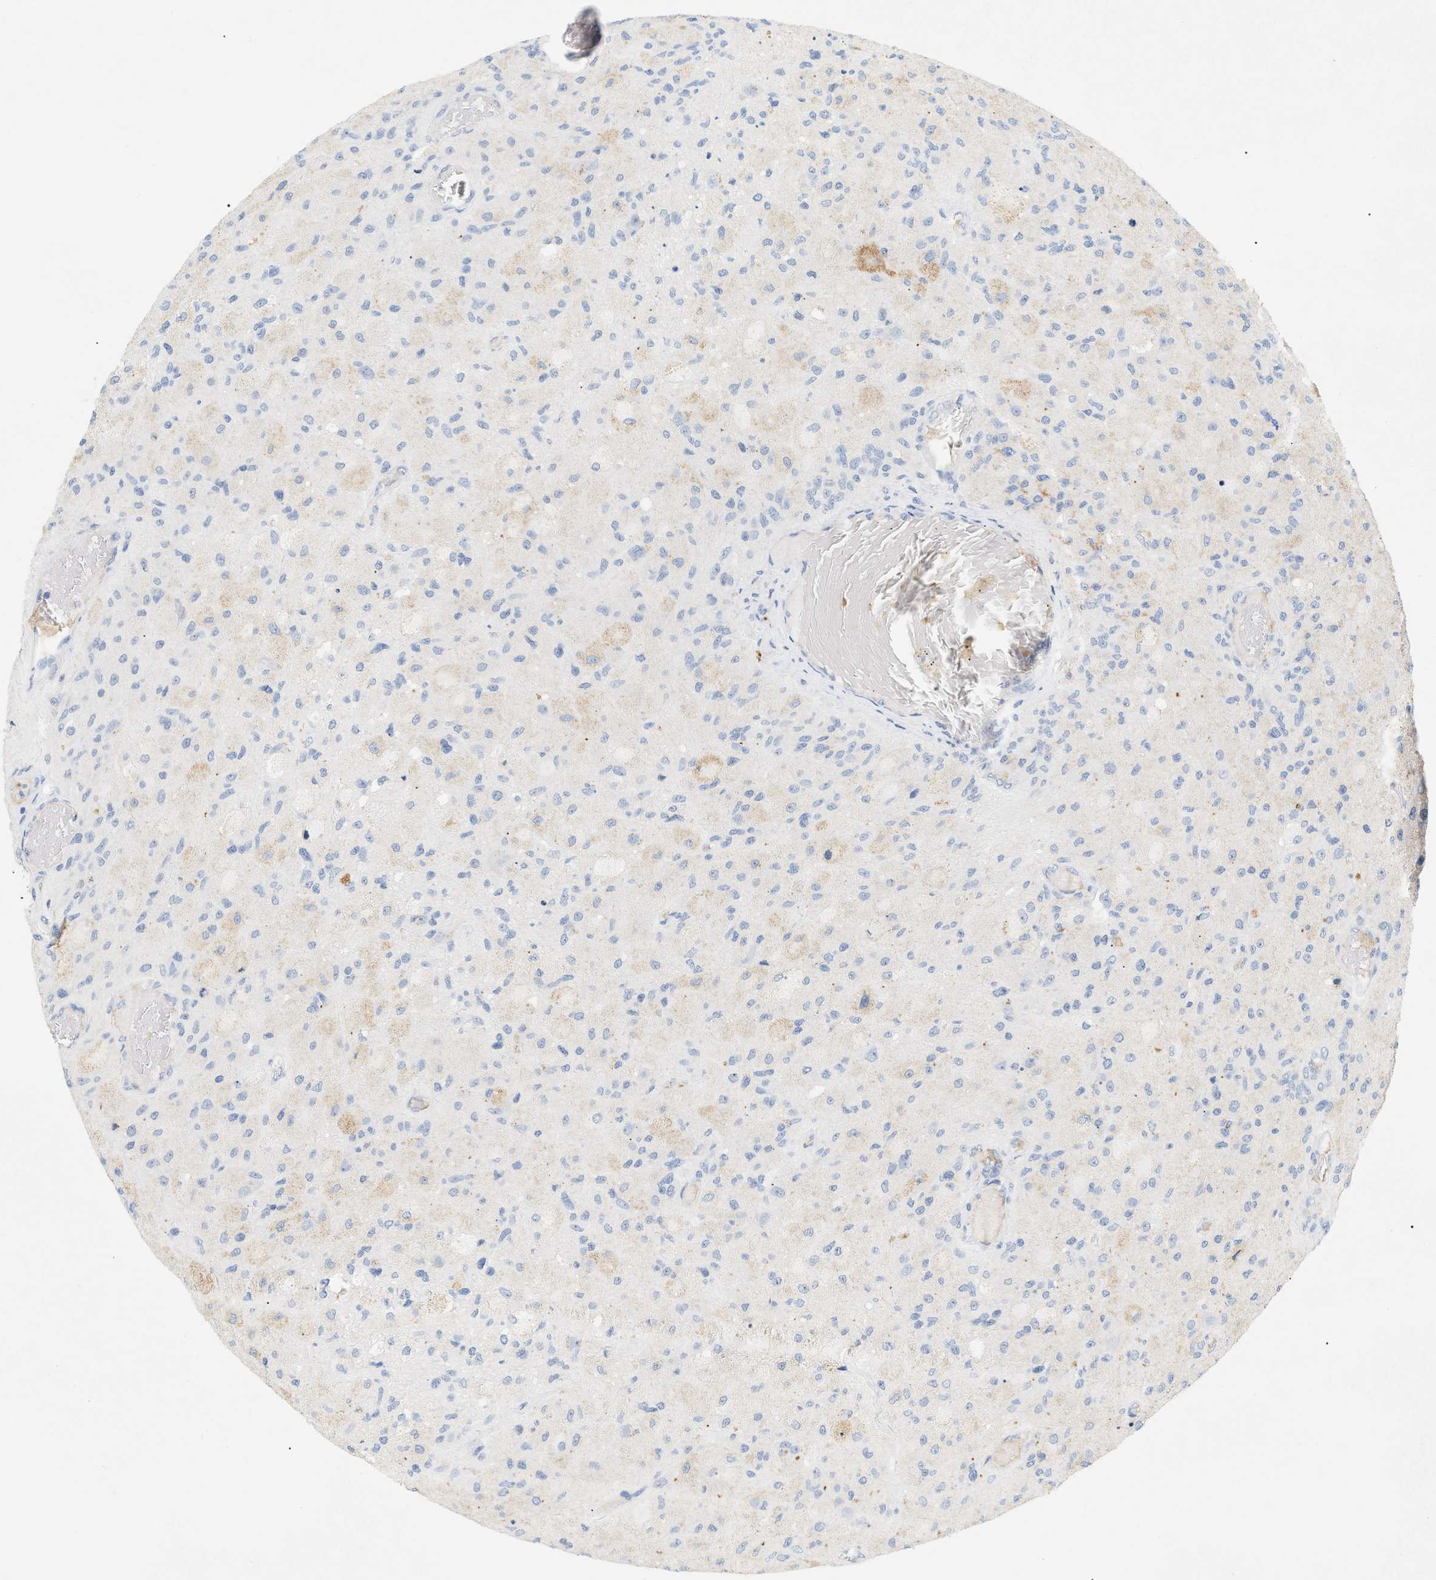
{"staining": {"intensity": "negative", "quantity": "none", "location": "none"}, "tissue": "glioma", "cell_type": "Tumor cells", "image_type": "cancer", "snomed": [{"axis": "morphology", "description": "Normal tissue, NOS"}, {"axis": "morphology", "description": "Glioma, malignant, High grade"}, {"axis": "topography", "description": "Cerebral cortex"}], "caption": "DAB immunohistochemical staining of malignant glioma (high-grade) shows no significant positivity in tumor cells.", "gene": "CFH", "patient": {"sex": "male", "age": 77}}